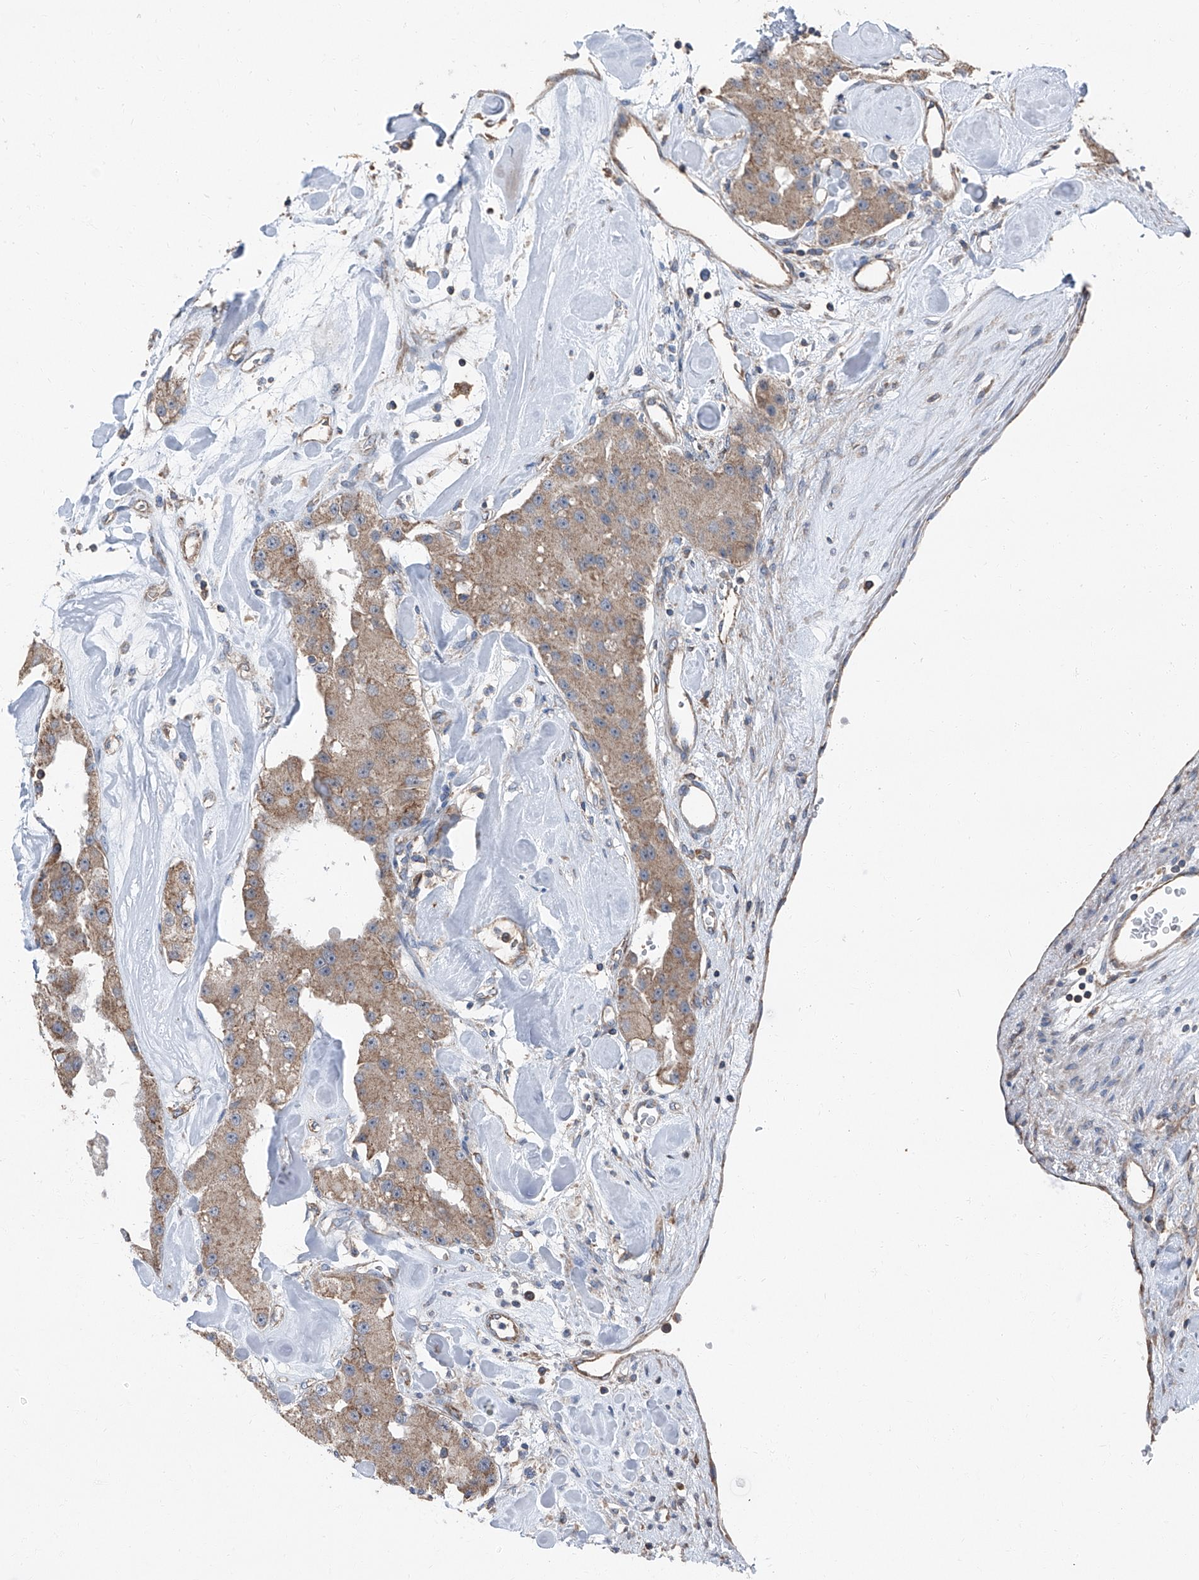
{"staining": {"intensity": "weak", "quantity": ">75%", "location": "cytoplasmic/membranous"}, "tissue": "carcinoid", "cell_type": "Tumor cells", "image_type": "cancer", "snomed": [{"axis": "morphology", "description": "Carcinoid, malignant, NOS"}, {"axis": "topography", "description": "Pancreas"}], "caption": "Protein staining of carcinoid tissue reveals weak cytoplasmic/membranous staining in about >75% of tumor cells. Nuclei are stained in blue.", "gene": "GPR142", "patient": {"sex": "male", "age": 41}}